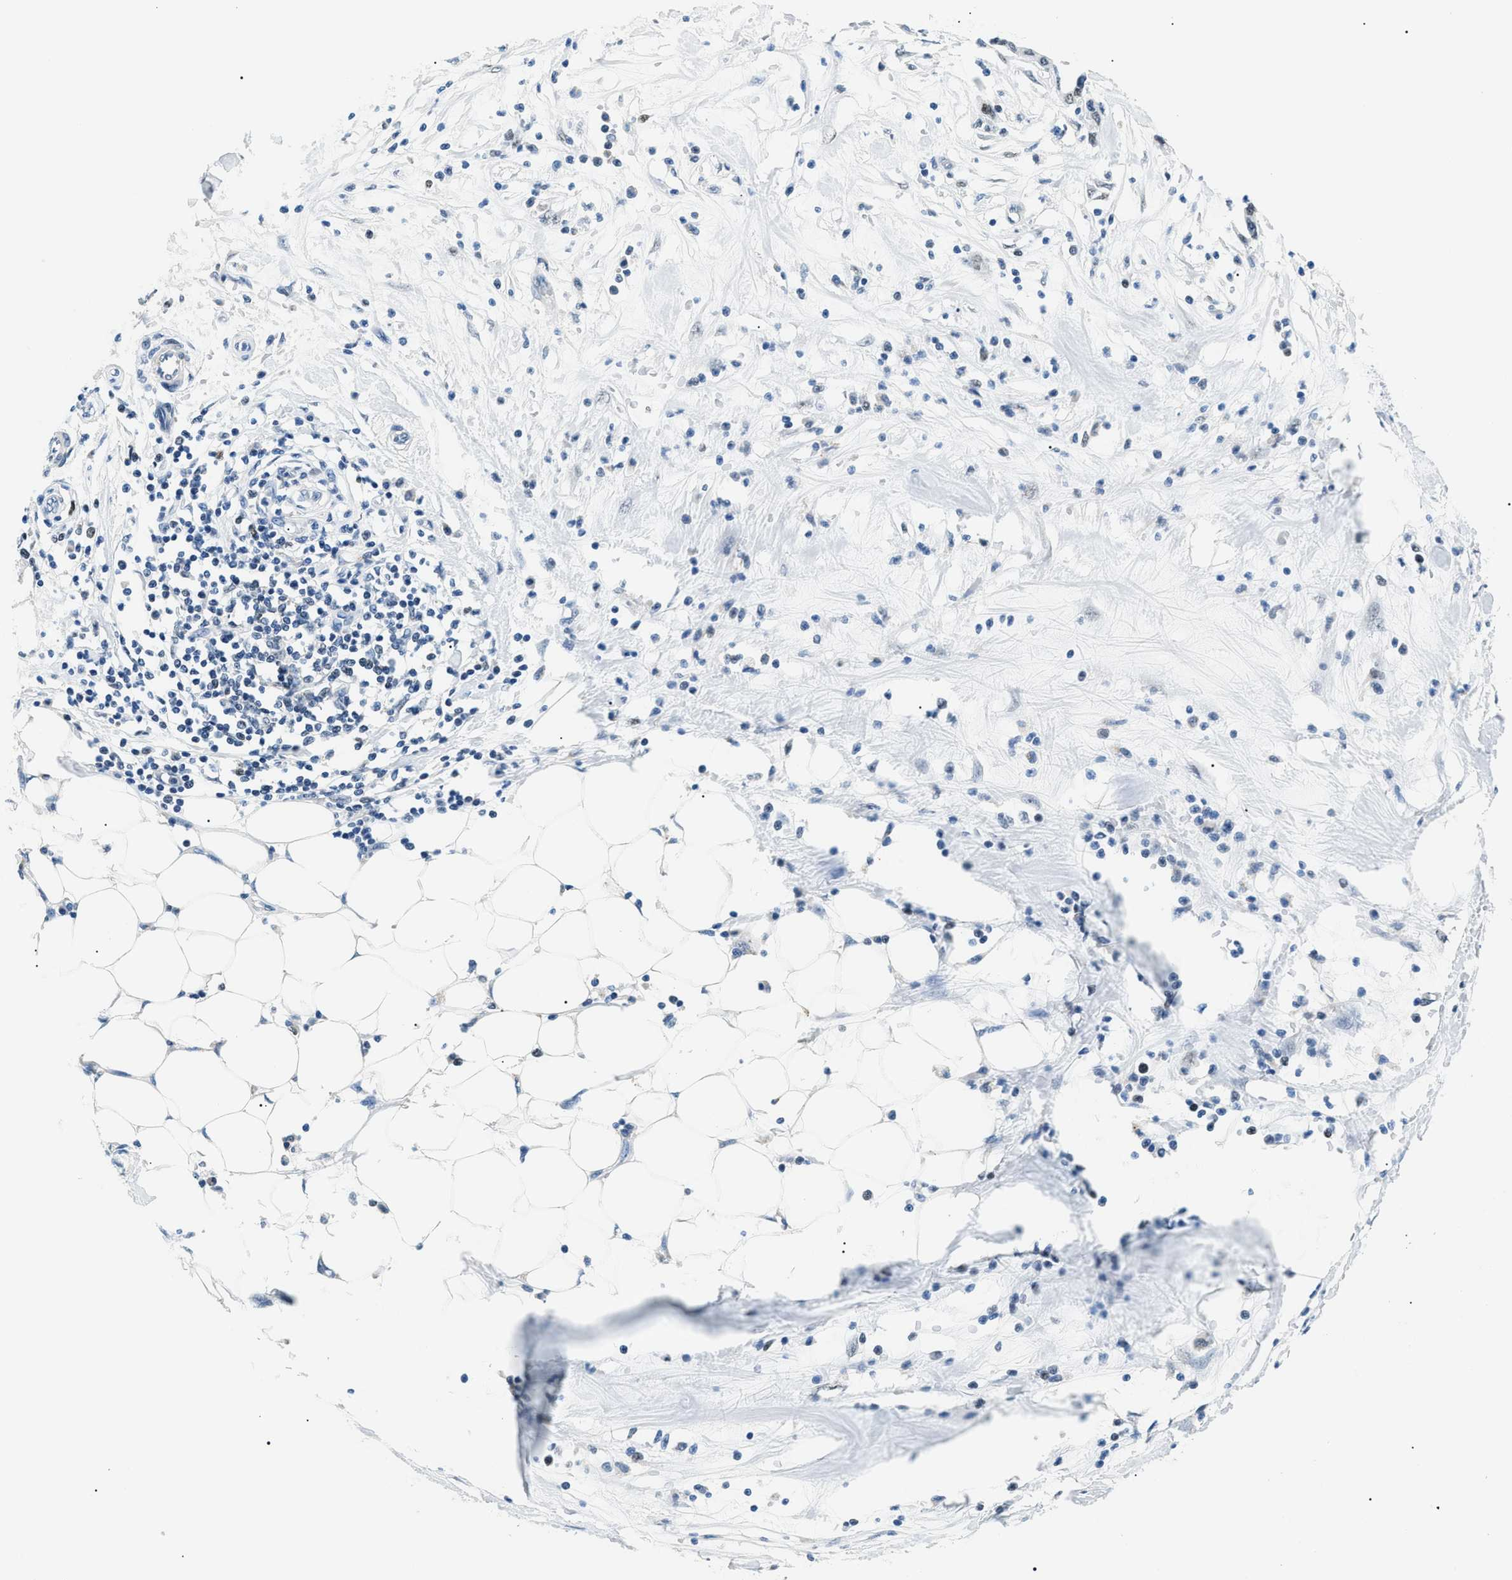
{"staining": {"intensity": "negative", "quantity": "none", "location": "none"}, "tissue": "pancreatic cancer", "cell_type": "Tumor cells", "image_type": "cancer", "snomed": [{"axis": "morphology", "description": "Adenocarcinoma, NOS"}, {"axis": "topography", "description": "Pancreas"}], "caption": "Pancreatic adenocarcinoma was stained to show a protein in brown. There is no significant positivity in tumor cells. (DAB immunohistochemistry (IHC) visualized using brightfield microscopy, high magnification).", "gene": "SMARCC1", "patient": {"sex": "female", "age": 57}}